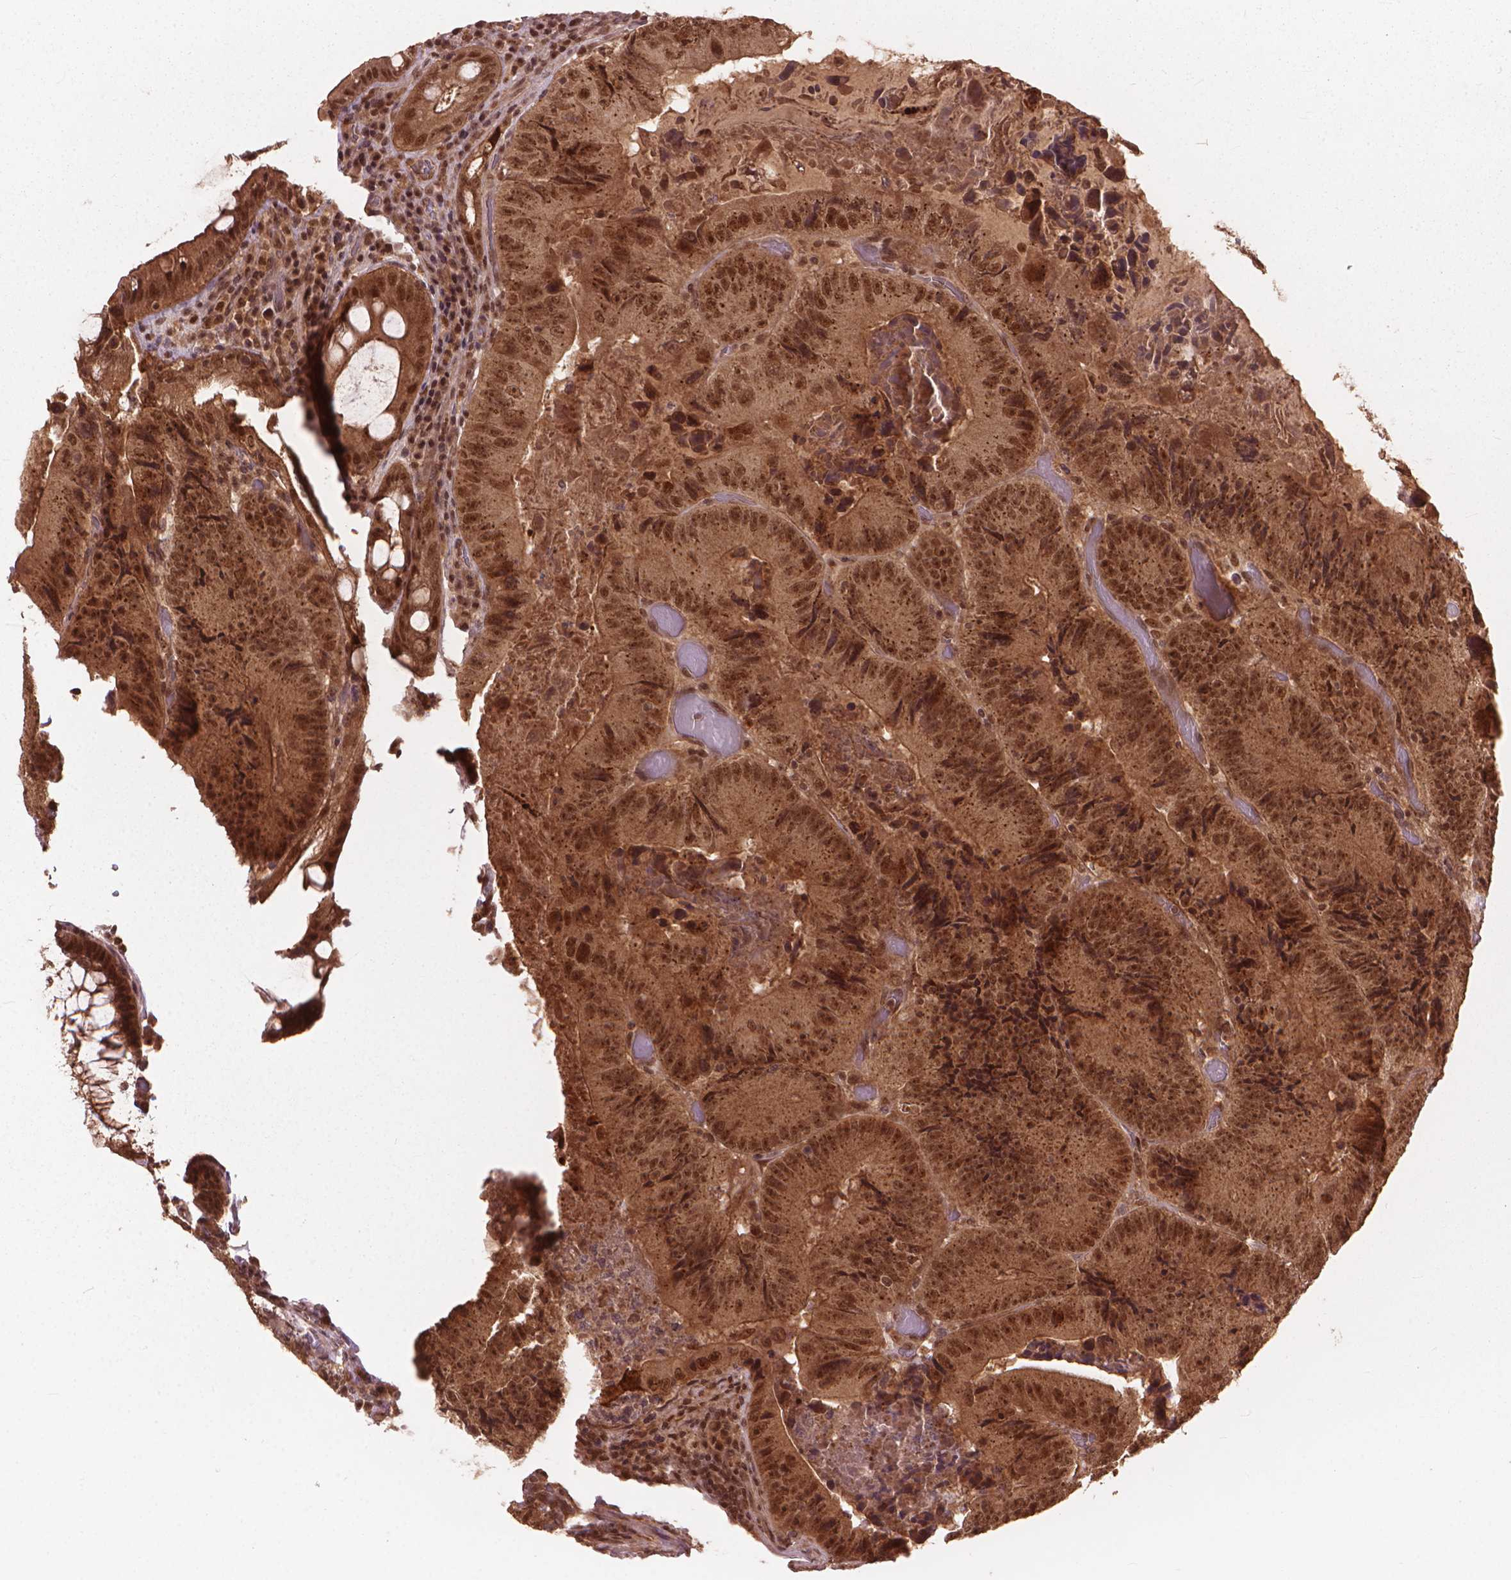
{"staining": {"intensity": "moderate", "quantity": ">75%", "location": "cytoplasmic/membranous,nuclear"}, "tissue": "colorectal cancer", "cell_type": "Tumor cells", "image_type": "cancer", "snomed": [{"axis": "morphology", "description": "Adenocarcinoma, NOS"}, {"axis": "topography", "description": "Colon"}], "caption": "This is a photomicrograph of IHC staining of adenocarcinoma (colorectal), which shows moderate staining in the cytoplasmic/membranous and nuclear of tumor cells.", "gene": "SSU72", "patient": {"sex": "female", "age": 86}}